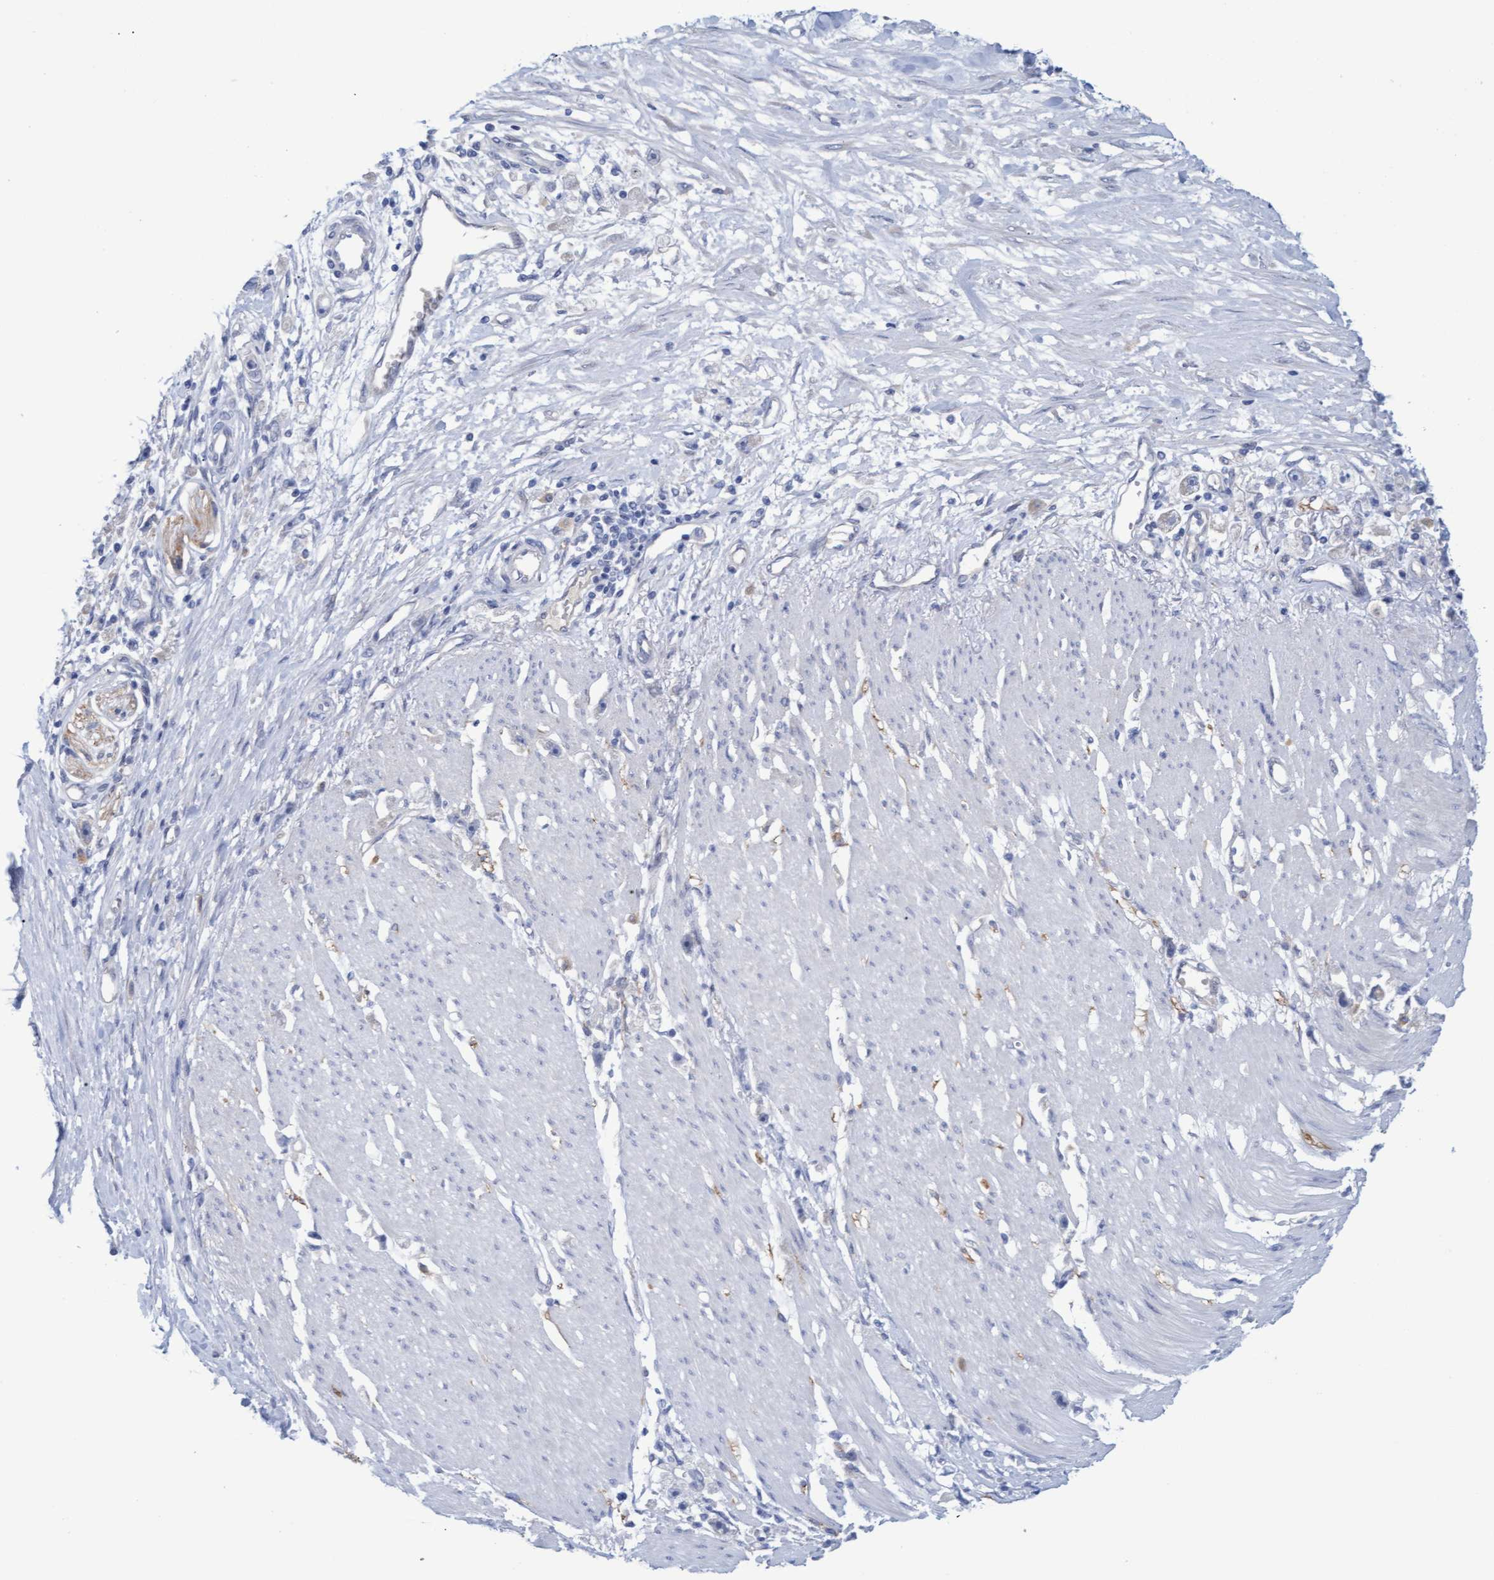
{"staining": {"intensity": "negative", "quantity": "none", "location": "none"}, "tissue": "stomach cancer", "cell_type": "Tumor cells", "image_type": "cancer", "snomed": [{"axis": "morphology", "description": "Adenocarcinoma, NOS"}, {"axis": "topography", "description": "Stomach"}], "caption": "A high-resolution image shows immunohistochemistry (IHC) staining of adenocarcinoma (stomach), which exhibits no significant staining in tumor cells.", "gene": "STXBP1", "patient": {"sex": "female", "age": 59}}